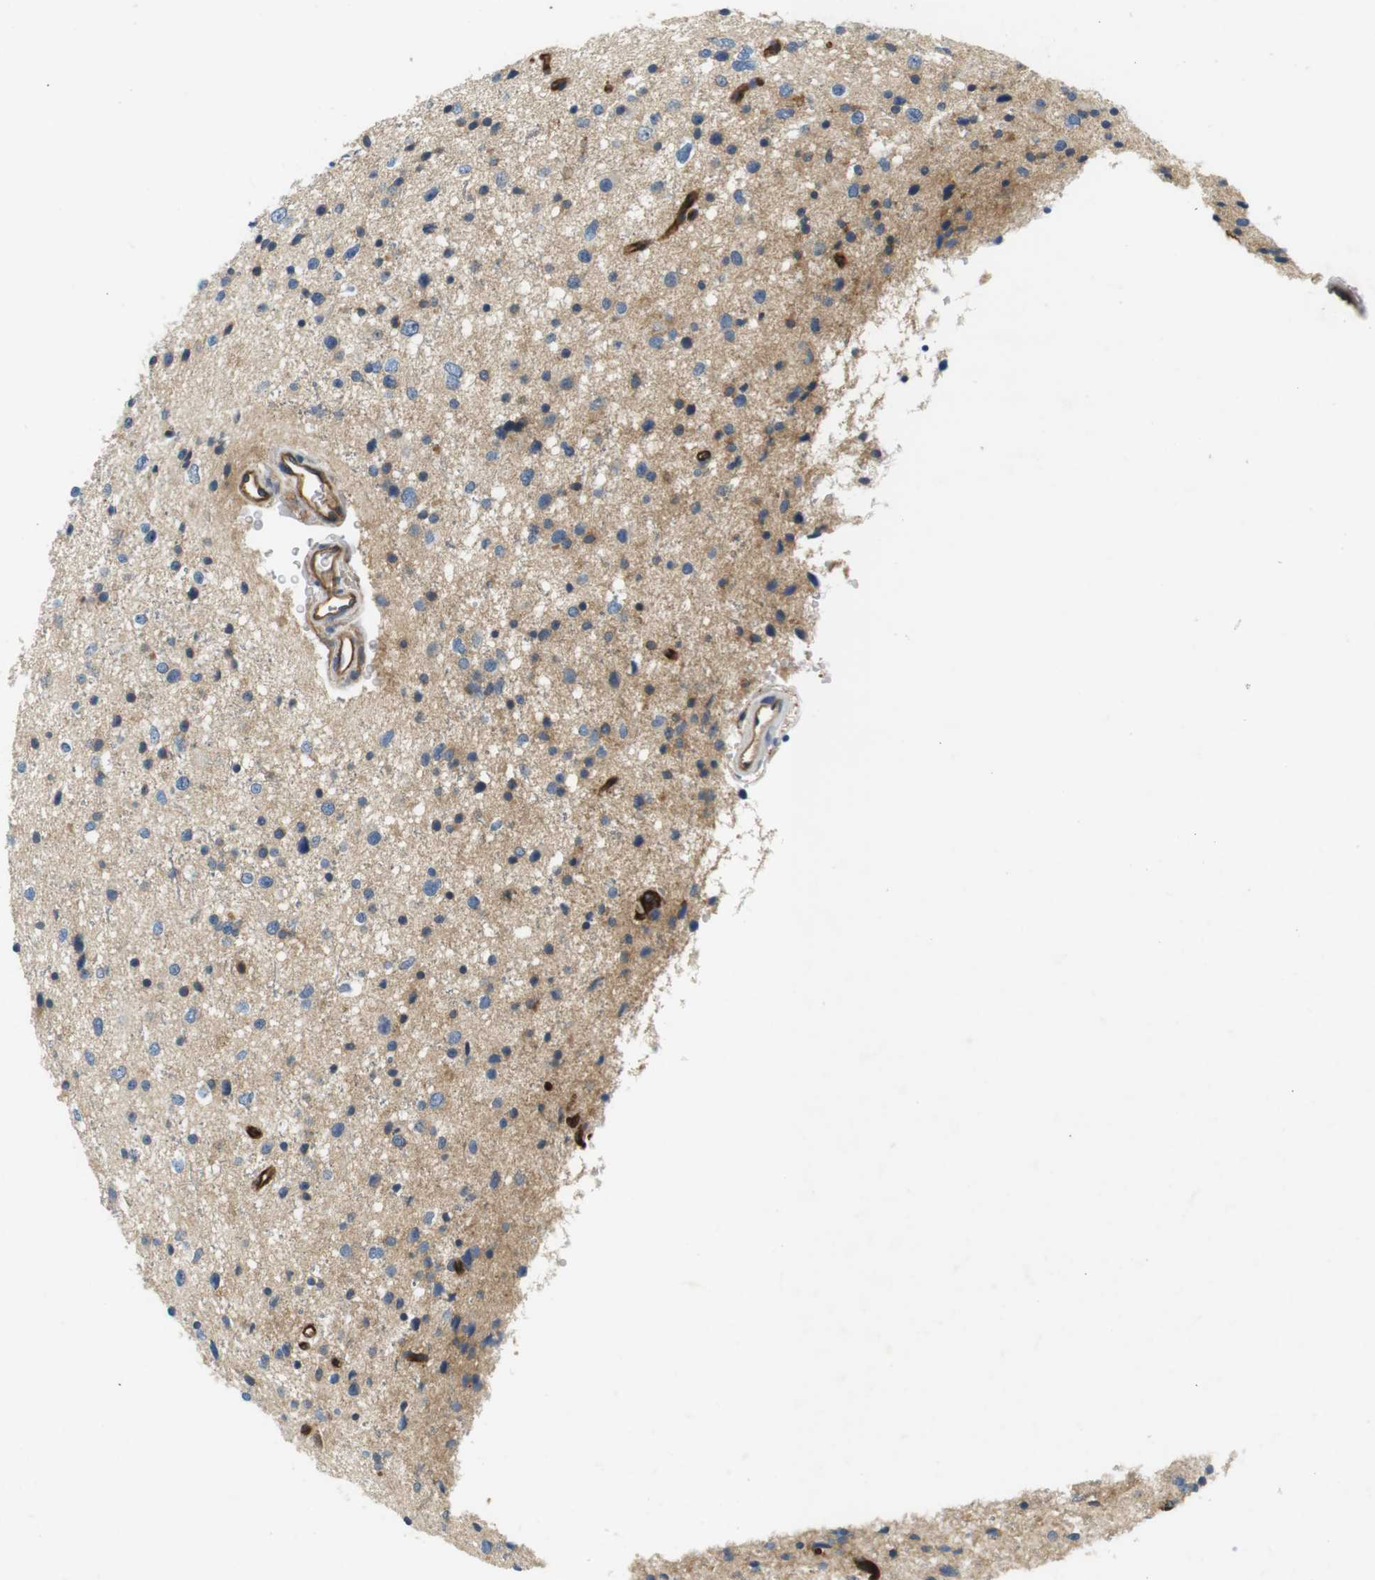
{"staining": {"intensity": "weak", "quantity": "25%-75%", "location": "cytoplasmic/membranous"}, "tissue": "glioma", "cell_type": "Tumor cells", "image_type": "cancer", "snomed": [{"axis": "morphology", "description": "Glioma, malignant, Low grade"}, {"axis": "topography", "description": "Brain"}], "caption": "Immunohistochemical staining of human low-grade glioma (malignant) demonstrates weak cytoplasmic/membranous protein positivity in approximately 25%-75% of tumor cells.", "gene": "SLC30A1", "patient": {"sex": "female", "age": 37}}